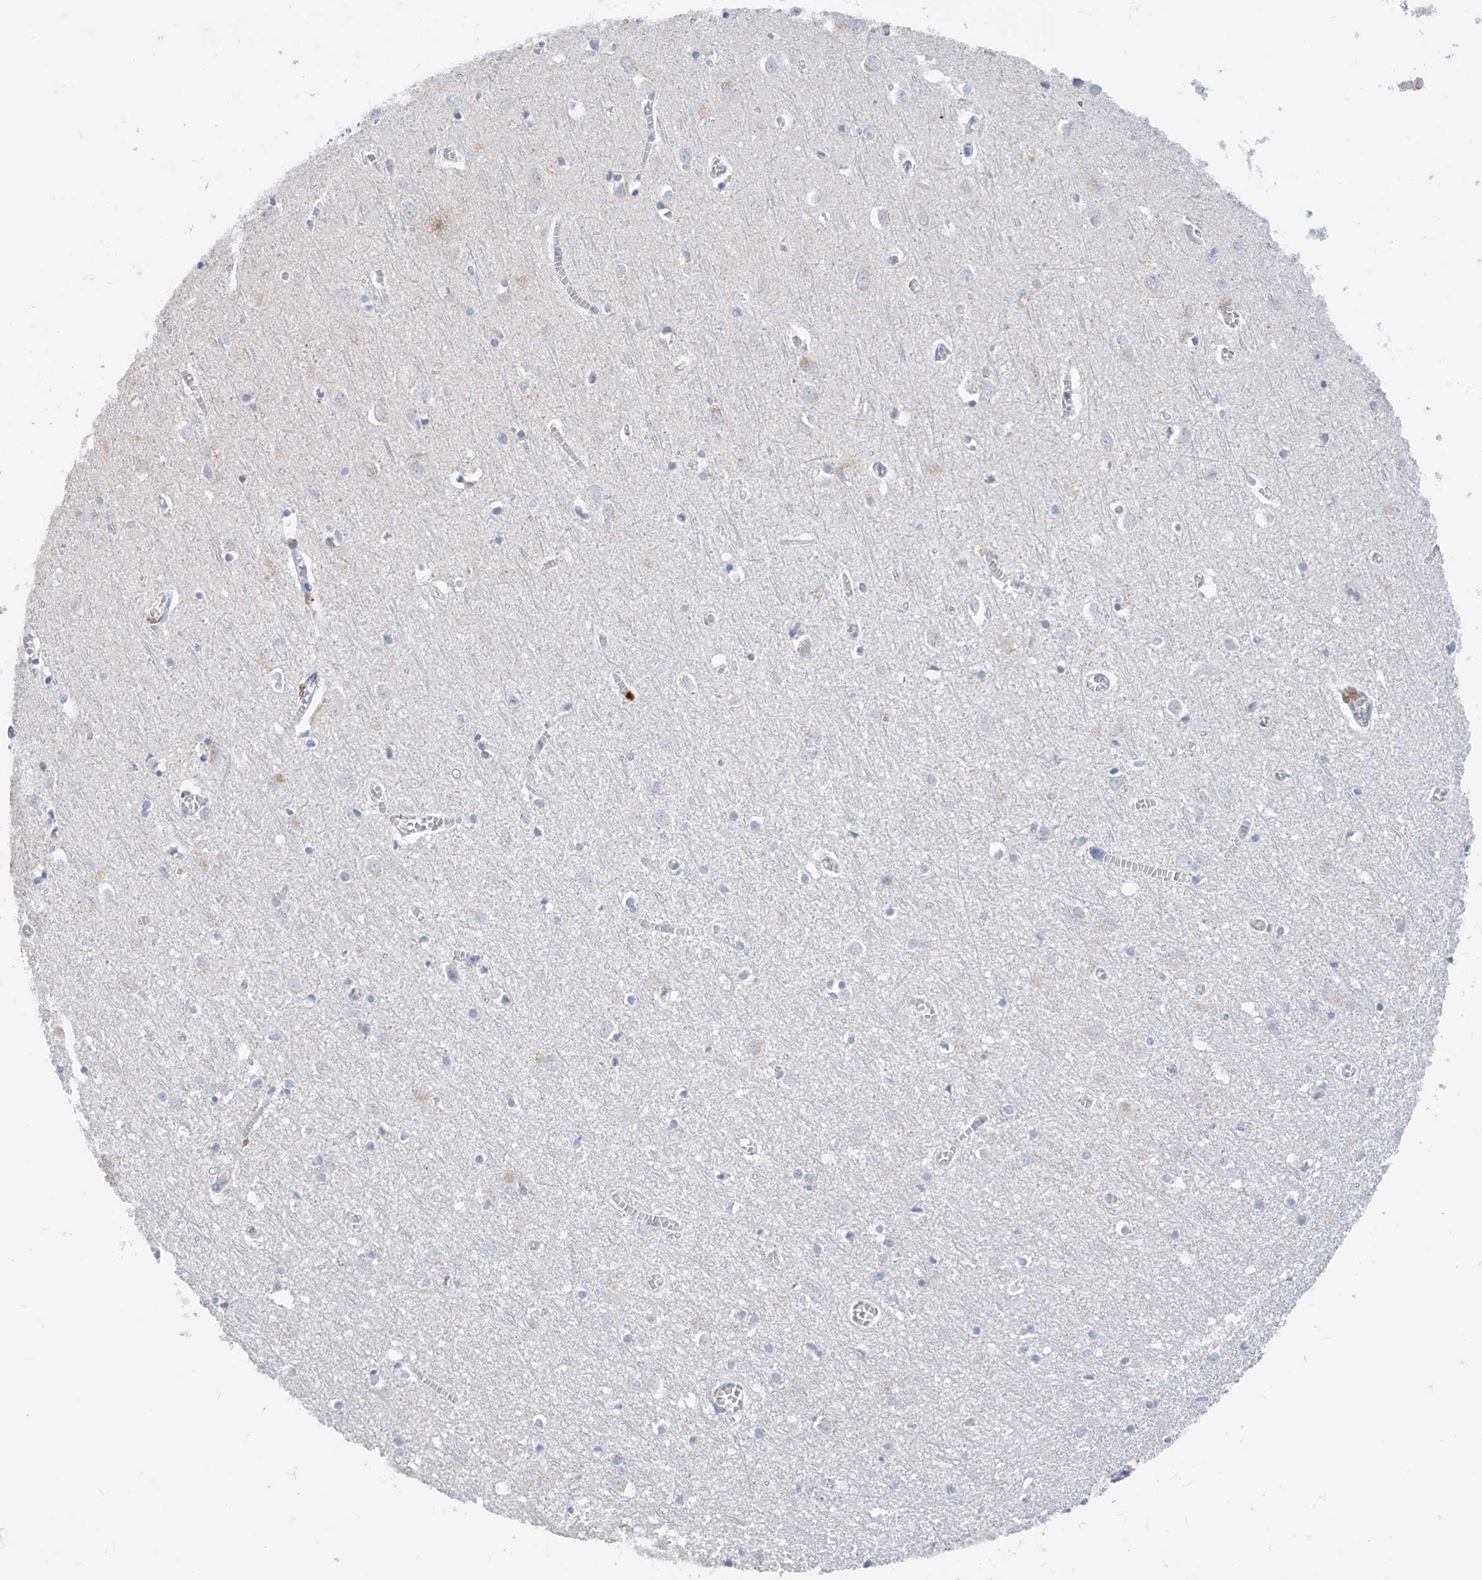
{"staining": {"intensity": "negative", "quantity": "none", "location": "none"}, "tissue": "cerebral cortex", "cell_type": "Endothelial cells", "image_type": "normal", "snomed": [{"axis": "morphology", "description": "Normal tissue, NOS"}, {"axis": "topography", "description": "Cerebral cortex"}], "caption": "Immunohistochemistry of unremarkable cerebral cortex shows no expression in endothelial cells. Nuclei are stained in blue.", "gene": "TBX21", "patient": {"sex": "female", "age": 64}}